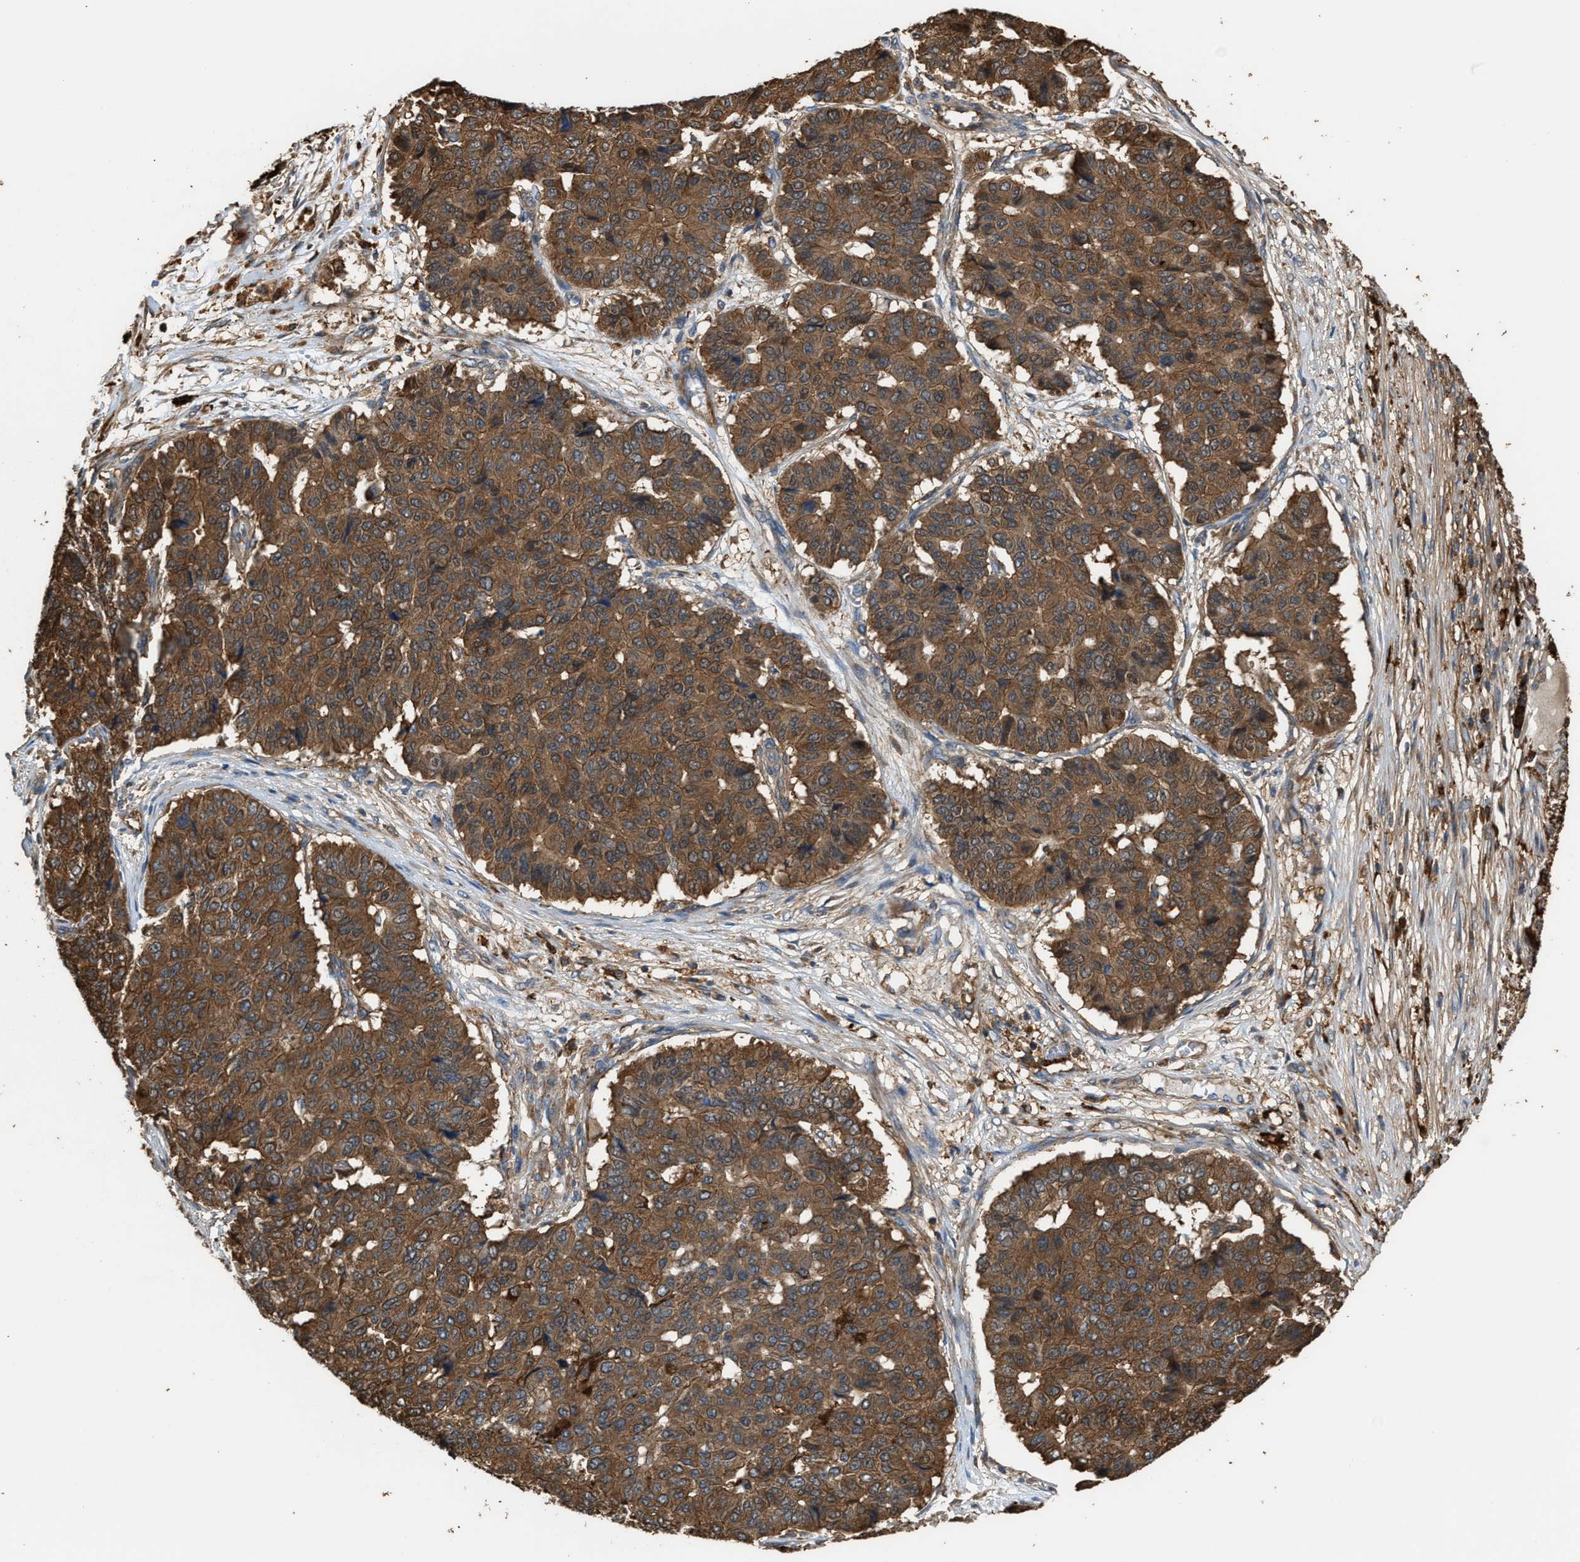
{"staining": {"intensity": "strong", "quantity": ">75%", "location": "cytoplasmic/membranous"}, "tissue": "pancreatic cancer", "cell_type": "Tumor cells", "image_type": "cancer", "snomed": [{"axis": "morphology", "description": "Adenocarcinoma, NOS"}, {"axis": "topography", "description": "Pancreas"}], "caption": "About >75% of tumor cells in human pancreatic adenocarcinoma exhibit strong cytoplasmic/membranous protein staining as visualized by brown immunohistochemical staining.", "gene": "ATIC", "patient": {"sex": "male", "age": 50}}